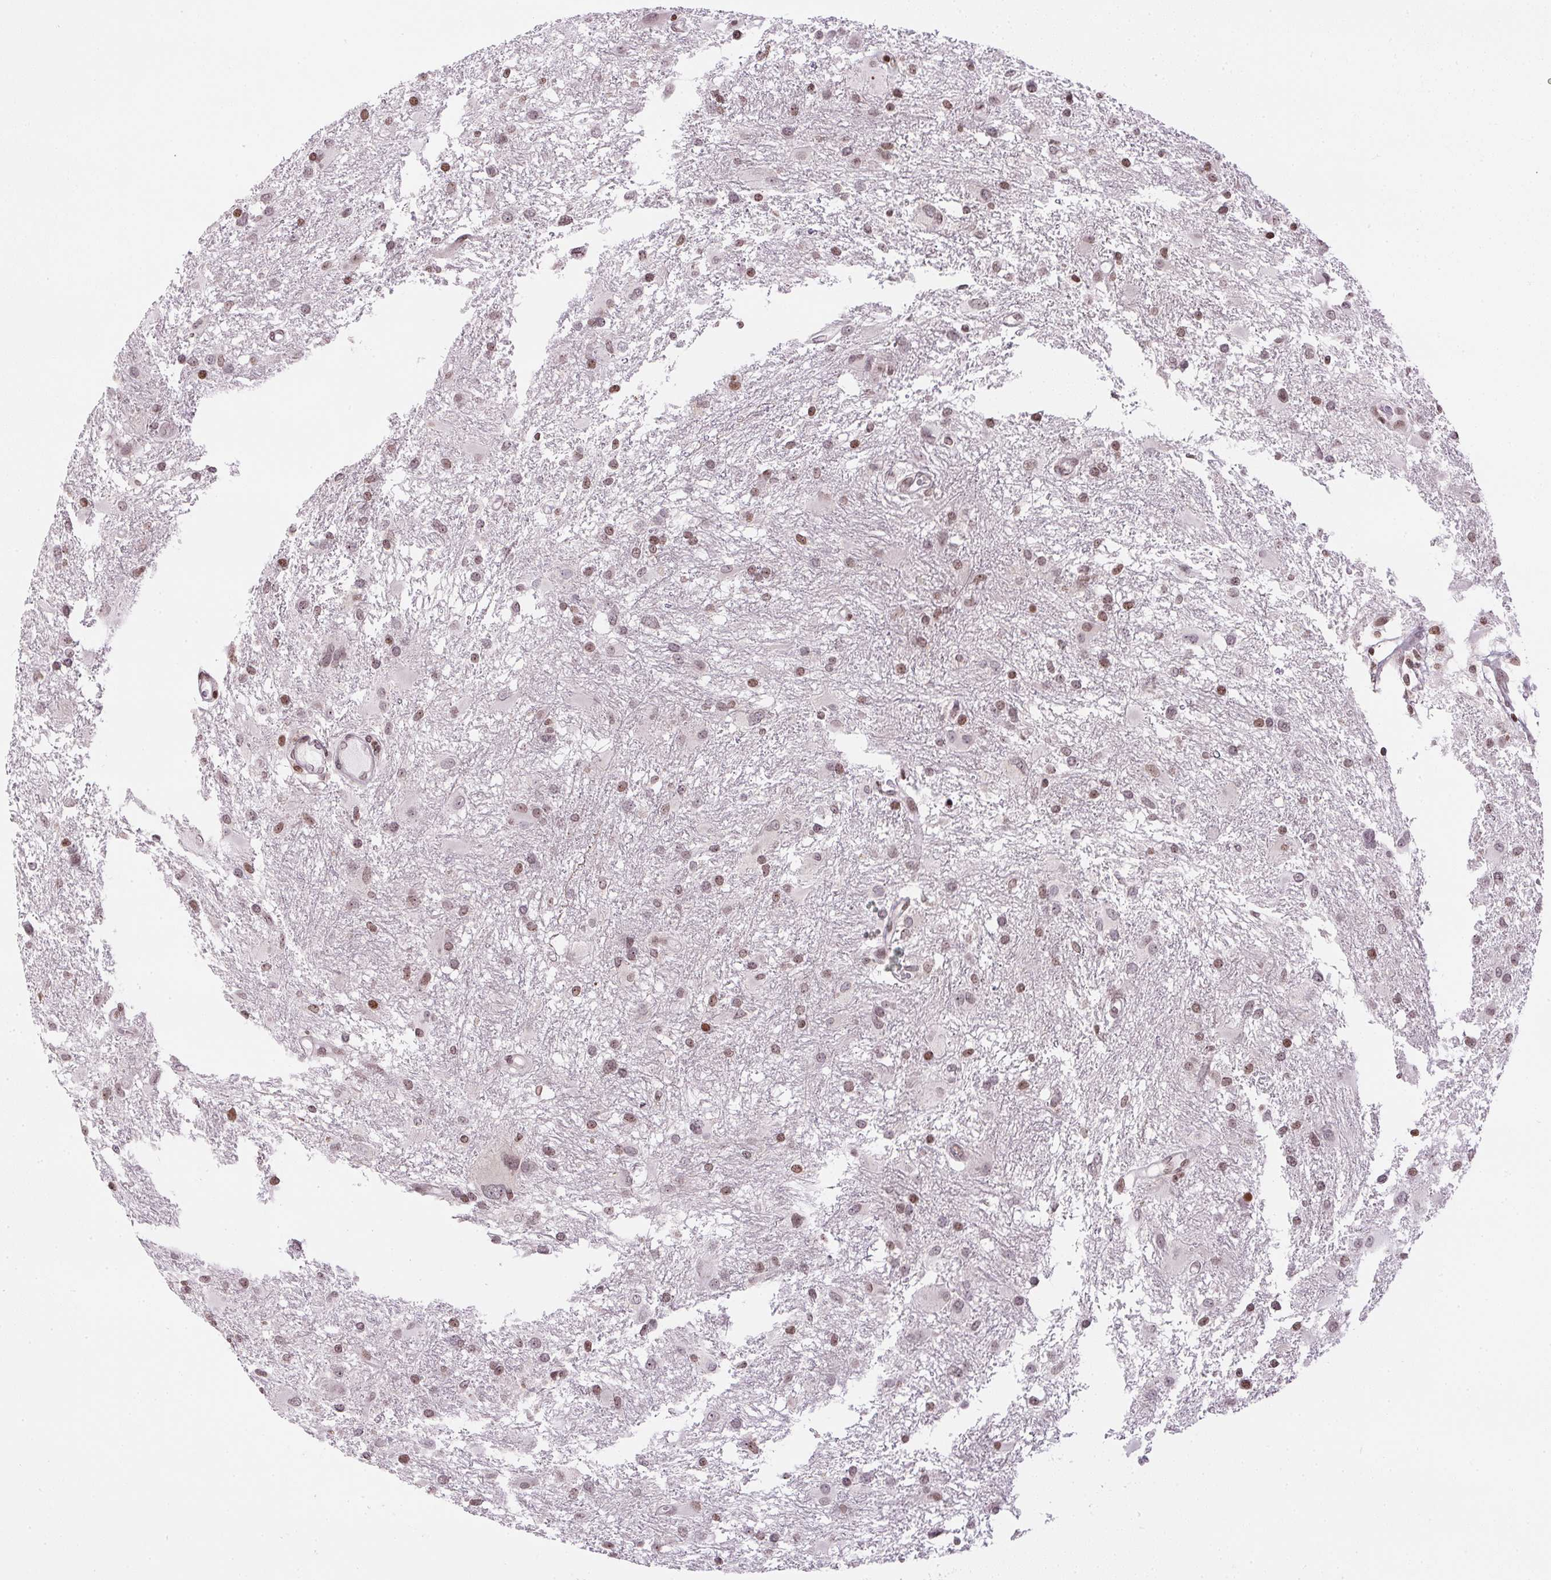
{"staining": {"intensity": "moderate", "quantity": ">75%", "location": "nuclear"}, "tissue": "glioma", "cell_type": "Tumor cells", "image_type": "cancer", "snomed": [{"axis": "morphology", "description": "Glioma, malignant, High grade"}, {"axis": "topography", "description": "Brain"}], "caption": "Immunohistochemical staining of human glioma exhibits medium levels of moderate nuclear expression in about >75% of tumor cells.", "gene": "RNF181", "patient": {"sex": "male", "age": 53}}